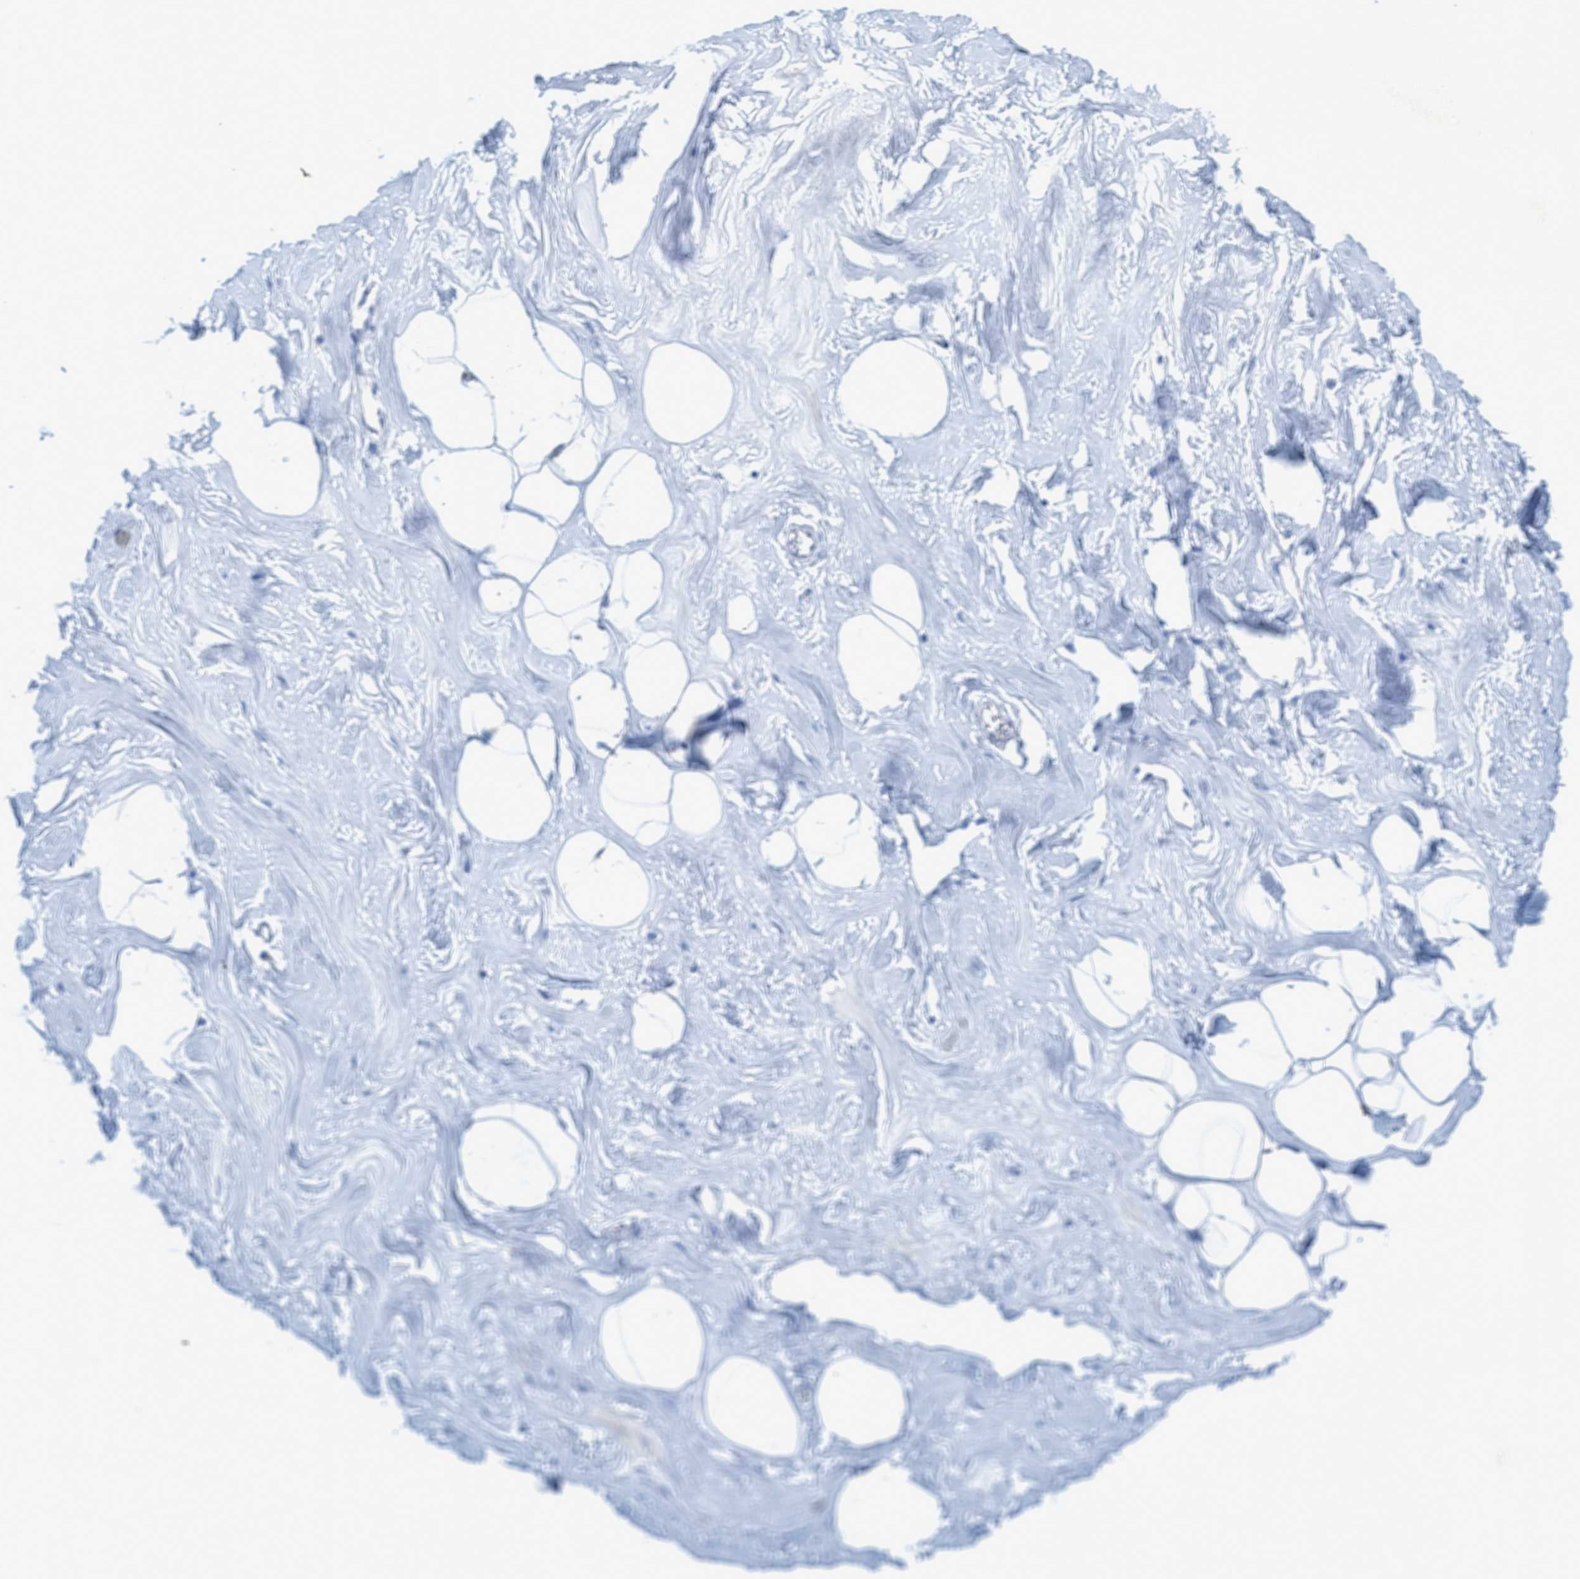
{"staining": {"intensity": "negative", "quantity": "none", "location": "none"}, "tissue": "adipose tissue", "cell_type": "Adipocytes", "image_type": "normal", "snomed": [{"axis": "morphology", "description": "Normal tissue, NOS"}, {"axis": "morphology", "description": "Fibrosis, NOS"}, {"axis": "topography", "description": "Breast"}, {"axis": "topography", "description": "Adipose tissue"}], "caption": "Normal adipose tissue was stained to show a protein in brown. There is no significant expression in adipocytes. (IHC, brightfield microscopy, high magnification).", "gene": "PPM1D", "patient": {"sex": "female", "age": 39}}